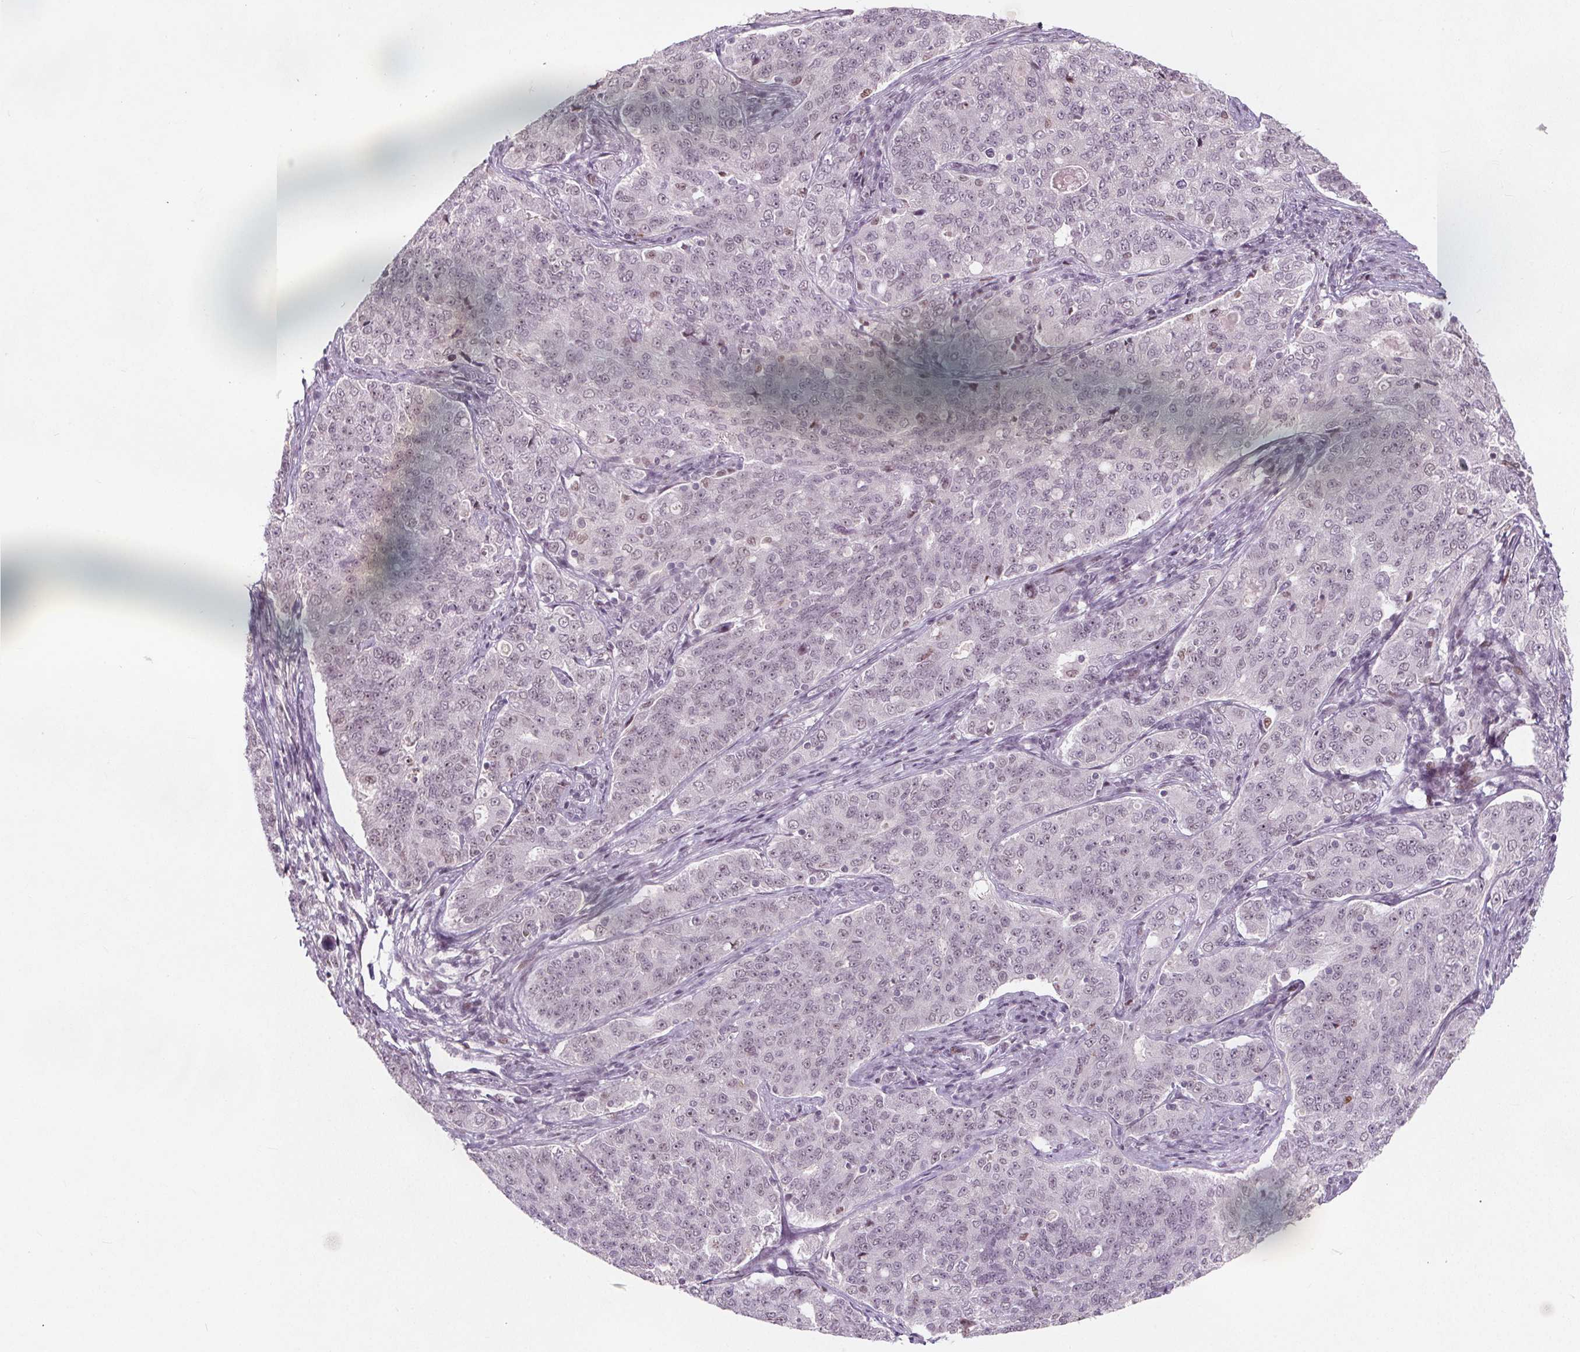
{"staining": {"intensity": "weak", "quantity": "25%-75%", "location": "nuclear"}, "tissue": "endometrial cancer", "cell_type": "Tumor cells", "image_type": "cancer", "snomed": [{"axis": "morphology", "description": "Adenocarcinoma, NOS"}, {"axis": "topography", "description": "Endometrium"}], "caption": "Adenocarcinoma (endometrial) tissue demonstrates weak nuclear expression in approximately 25%-75% of tumor cells (Stains: DAB in brown, nuclei in blue, Microscopy: brightfield microscopy at high magnification).", "gene": "TAF6L", "patient": {"sex": "female", "age": 43}}